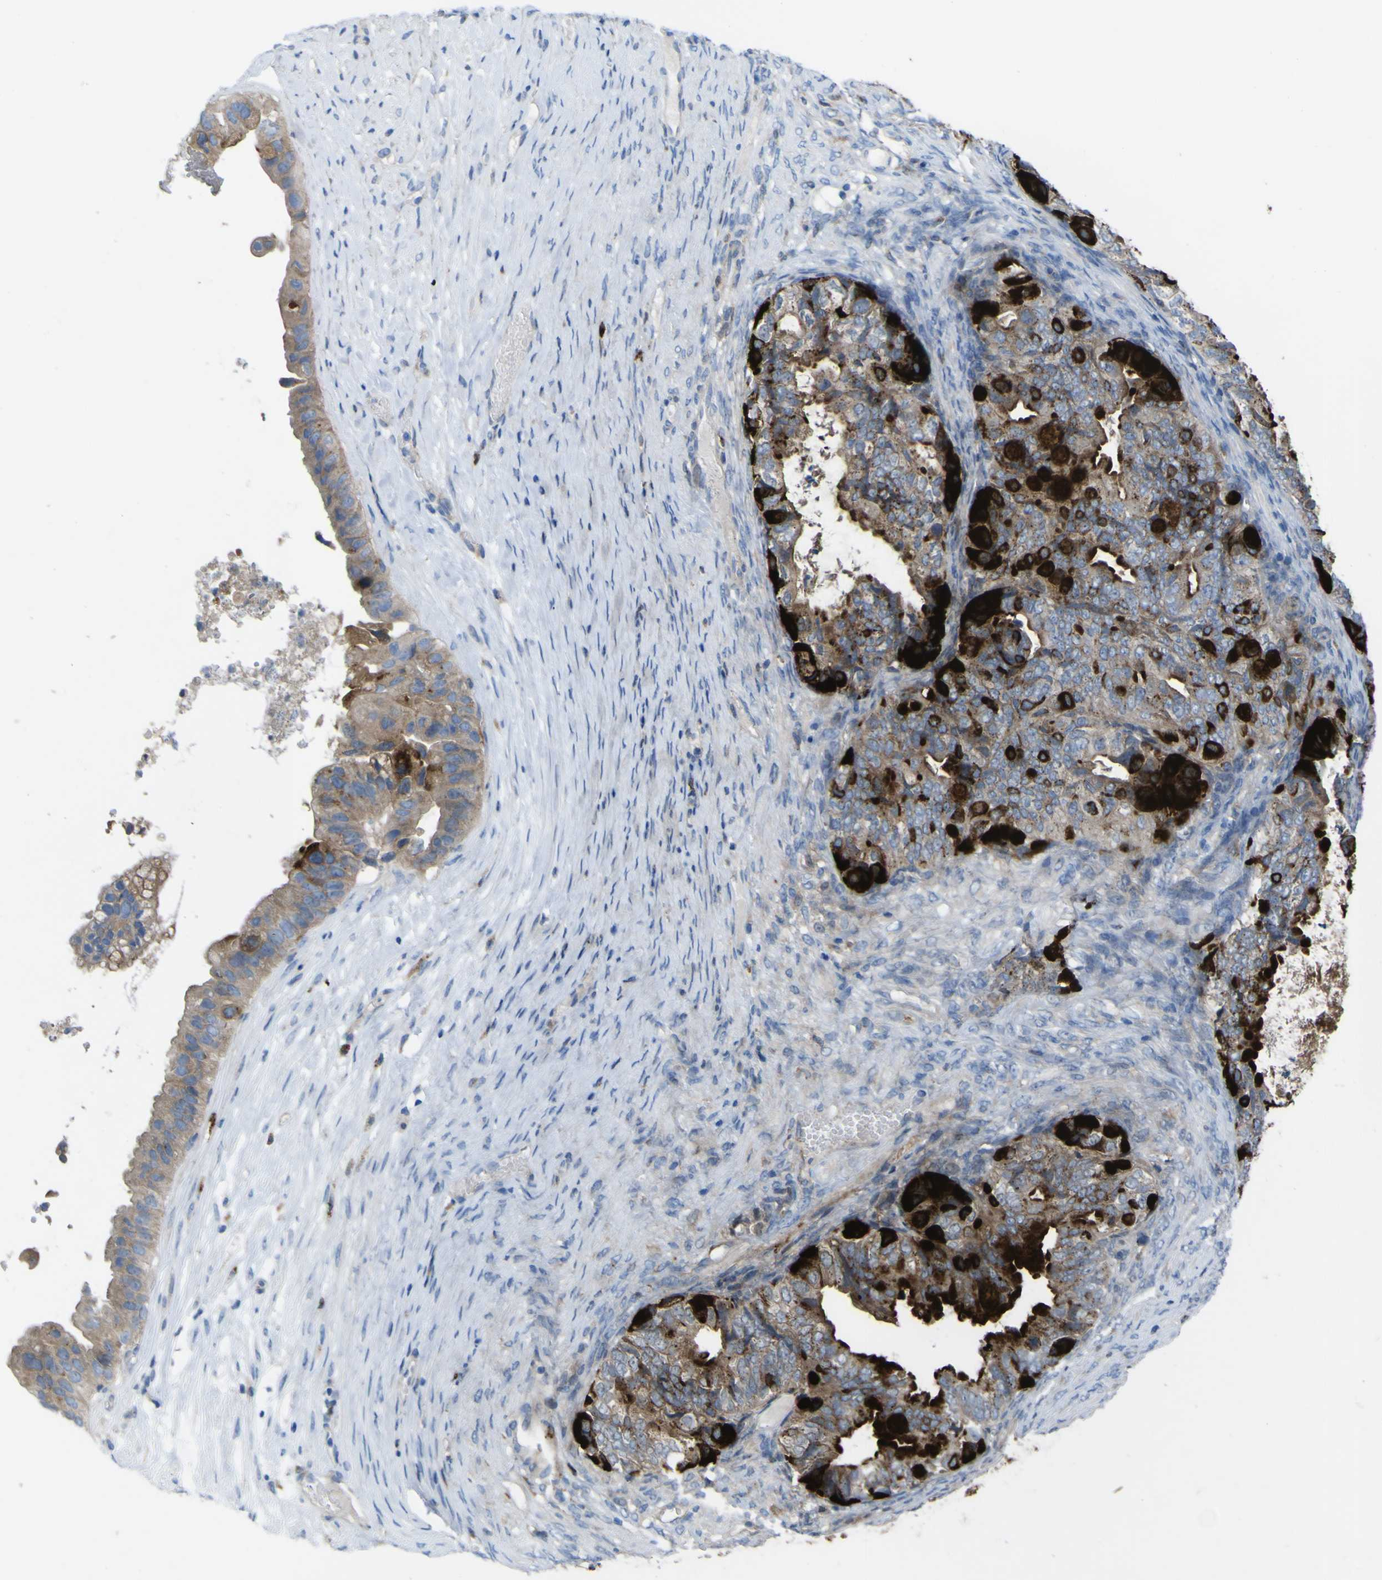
{"staining": {"intensity": "strong", "quantity": "25%-75%", "location": "cytoplasmic/membranous"}, "tissue": "ovarian cancer", "cell_type": "Tumor cells", "image_type": "cancer", "snomed": [{"axis": "morphology", "description": "Cystadenocarcinoma, mucinous, NOS"}, {"axis": "topography", "description": "Ovary"}], "caption": "Immunohistochemical staining of human ovarian mucinous cystadenocarcinoma reveals strong cytoplasmic/membranous protein expression in approximately 25%-75% of tumor cells.", "gene": "CST3", "patient": {"sex": "female", "age": 80}}